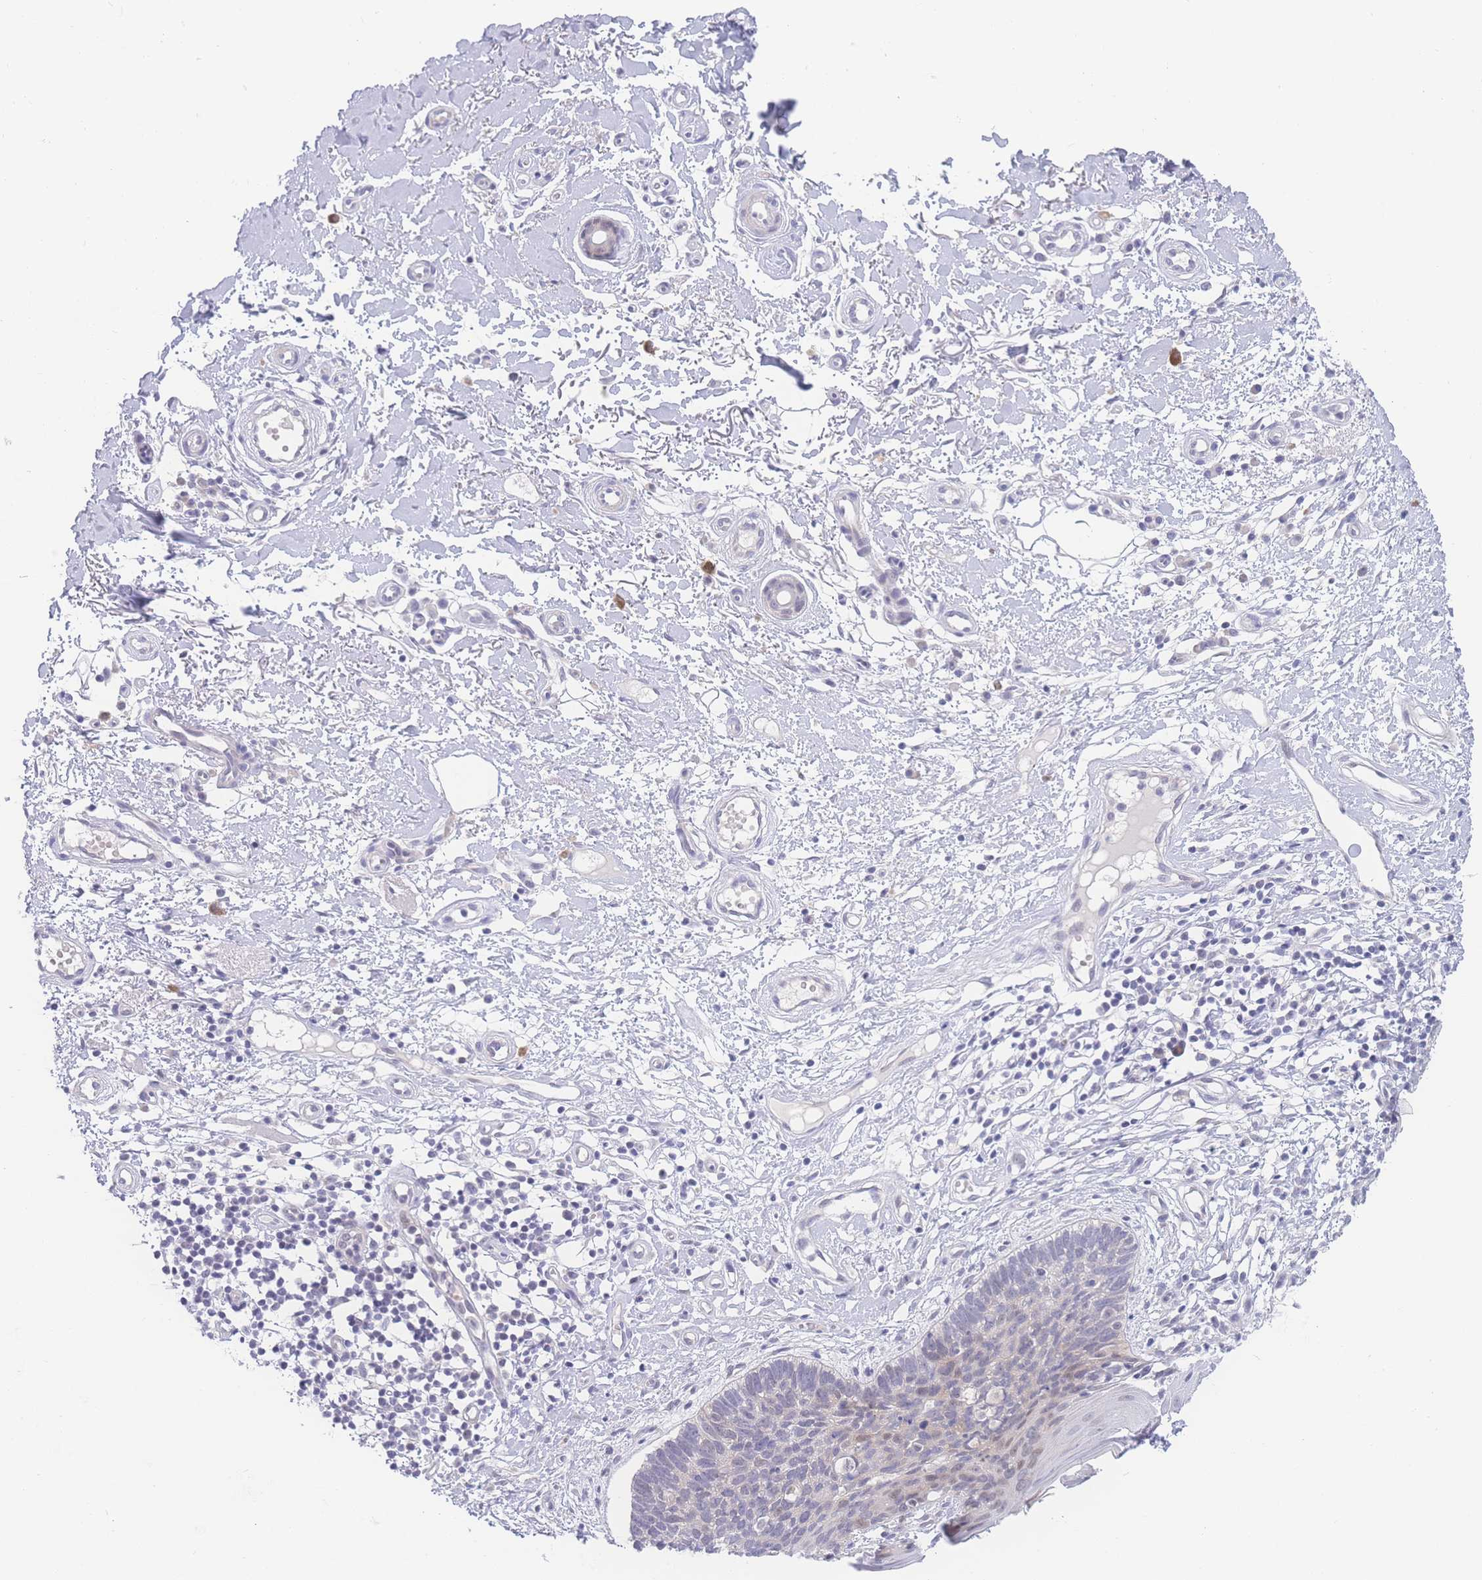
{"staining": {"intensity": "weak", "quantity": "<25%", "location": "nuclear"}, "tissue": "skin cancer", "cell_type": "Tumor cells", "image_type": "cancer", "snomed": [{"axis": "morphology", "description": "Basal cell carcinoma"}, {"axis": "topography", "description": "Skin"}], "caption": "High power microscopy histopathology image of an immunohistochemistry image of skin cancer (basal cell carcinoma), revealing no significant staining in tumor cells. Brightfield microscopy of immunohistochemistry (IHC) stained with DAB (3,3'-diaminobenzidine) (brown) and hematoxylin (blue), captured at high magnification.", "gene": "PRSS22", "patient": {"sex": "male", "age": 78}}